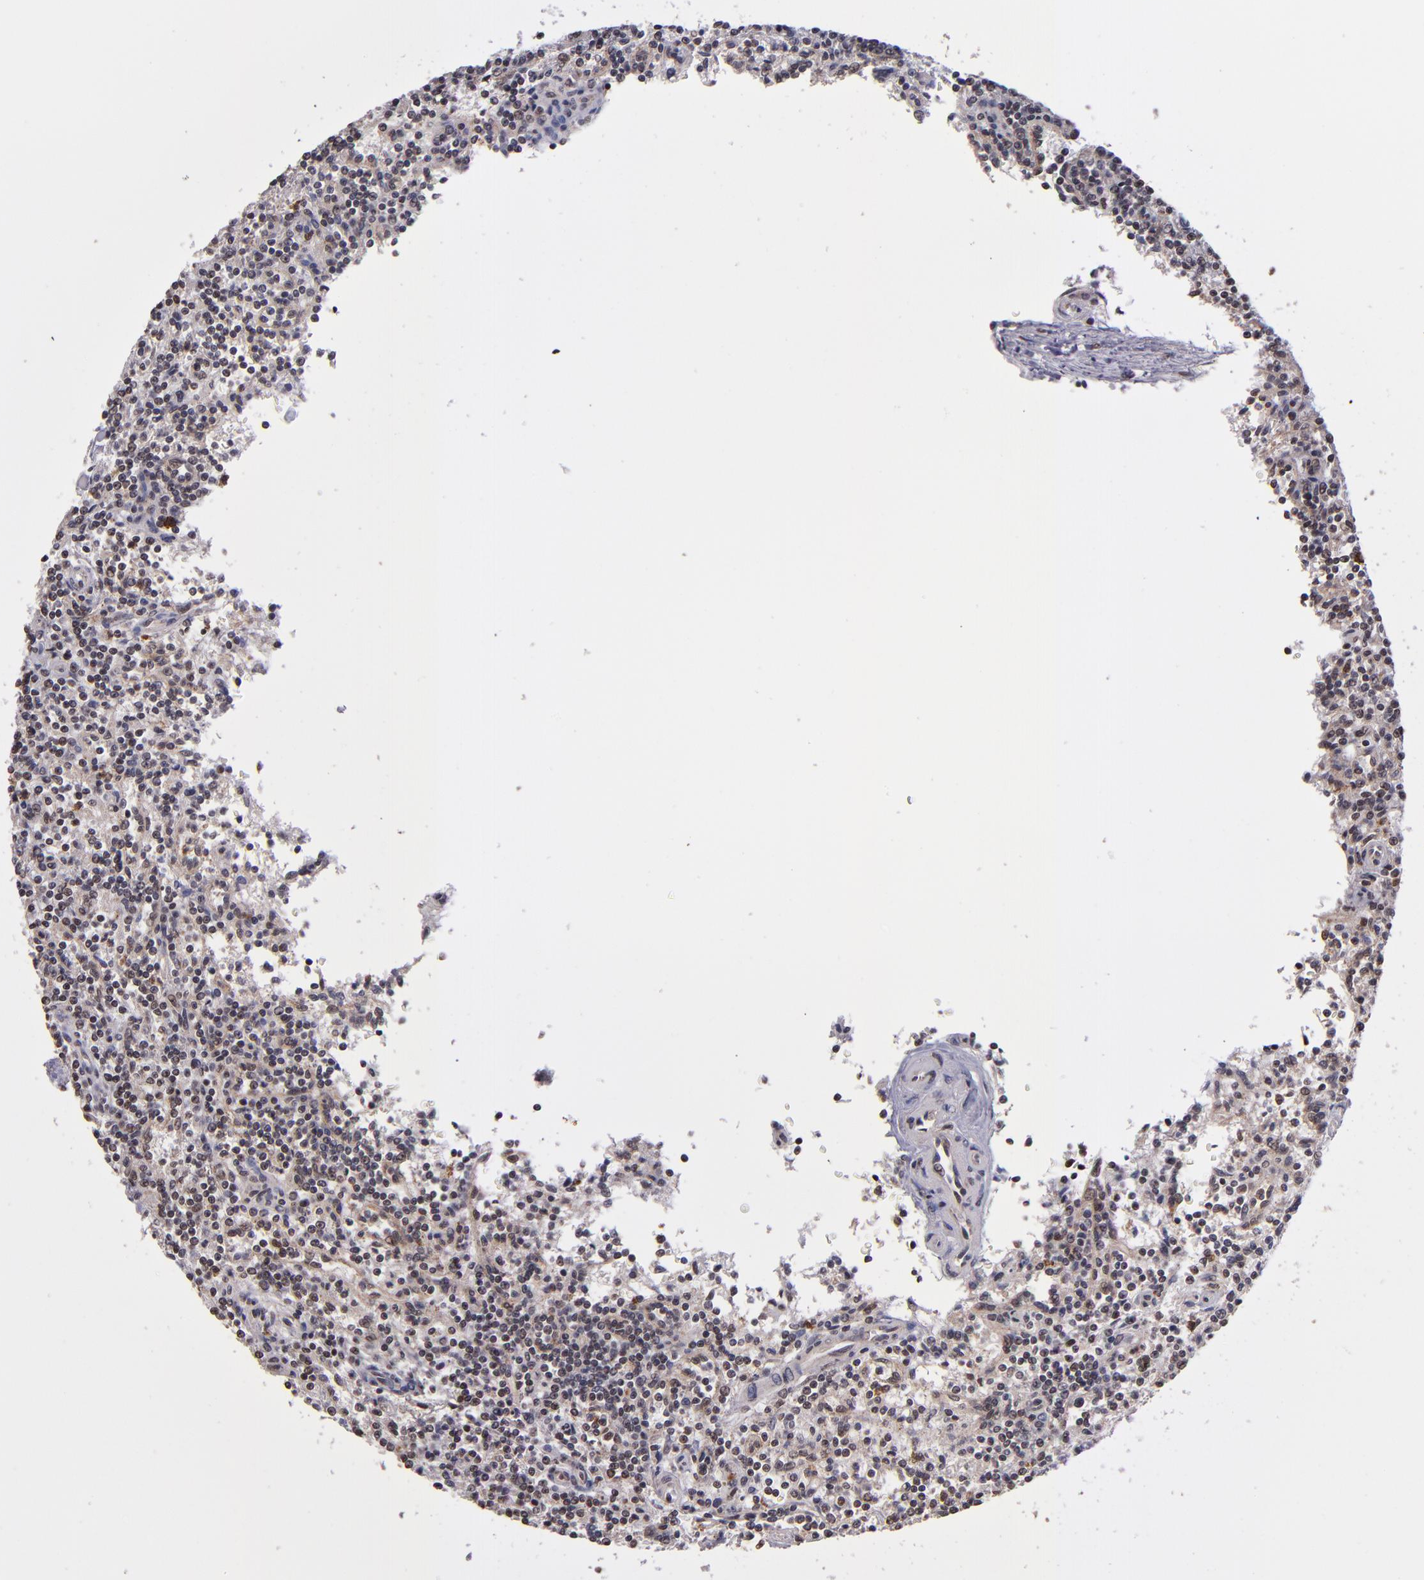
{"staining": {"intensity": "moderate", "quantity": "25%-75%", "location": "nuclear"}, "tissue": "lymphoma", "cell_type": "Tumor cells", "image_type": "cancer", "snomed": [{"axis": "morphology", "description": "Malignant lymphoma, non-Hodgkin's type, Low grade"}, {"axis": "topography", "description": "Spleen"}], "caption": "The photomicrograph shows staining of lymphoma, revealing moderate nuclear protein staining (brown color) within tumor cells.", "gene": "CECR2", "patient": {"sex": "male", "age": 73}}